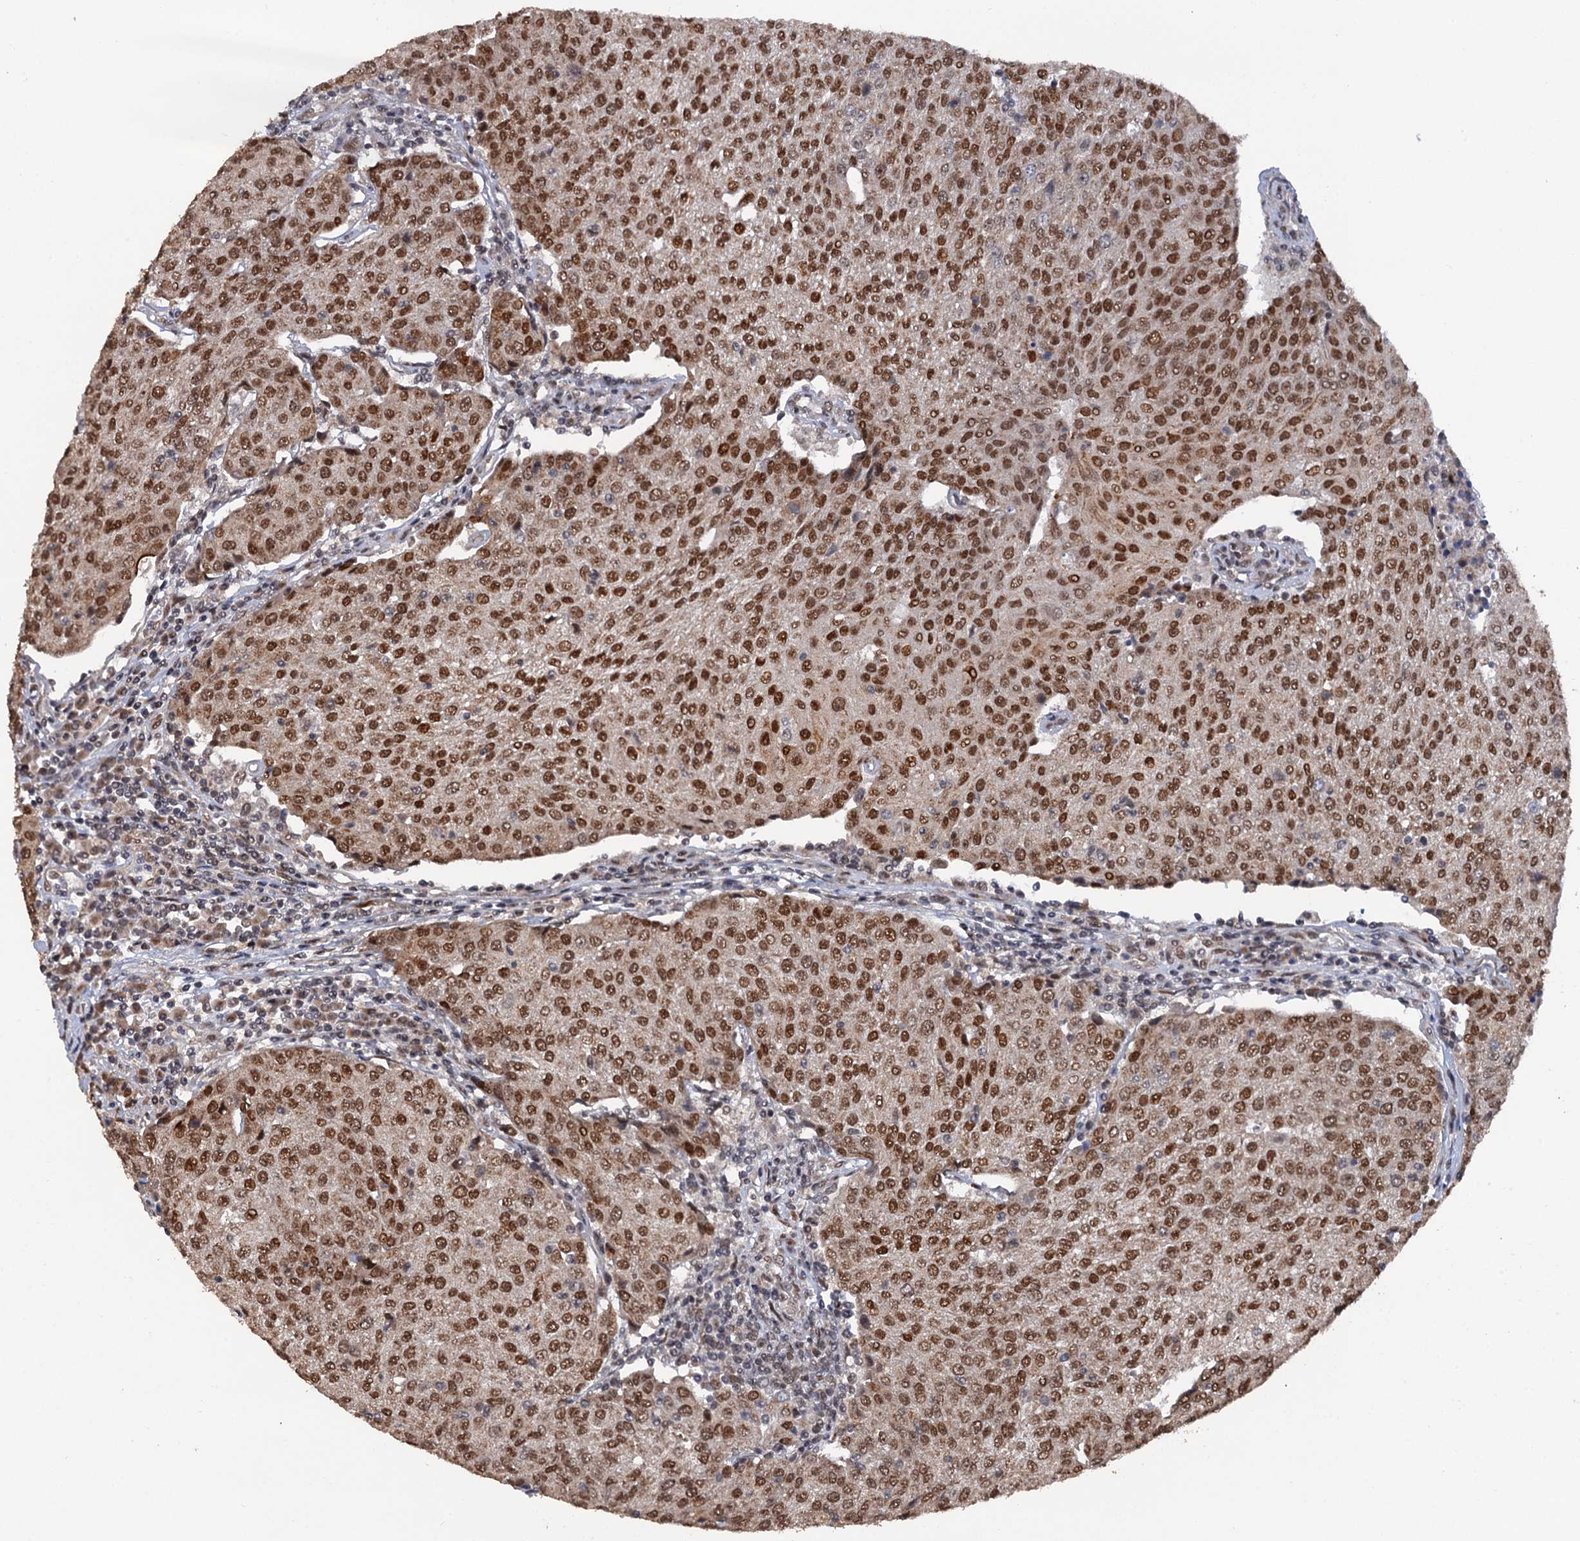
{"staining": {"intensity": "moderate", "quantity": ">75%", "location": "nuclear"}, "tissue": "urothelial cancer", "cell_type": "Tumor cells", "image_type": "cancer", "snomed": [{"axis": "morphology", "description": "Urothelial carcinoma, High grade"}, {"axis": "topography", "description": "Urinary bladder"}], "caption": "Moderate nuclear positivity for a protein is identified in approximately >75% of tumor cells of urothelial cancer using immunohistochemistry (IHC).", "gene": "LRRC63", "patient": {"sex": "female", "age": 85}}